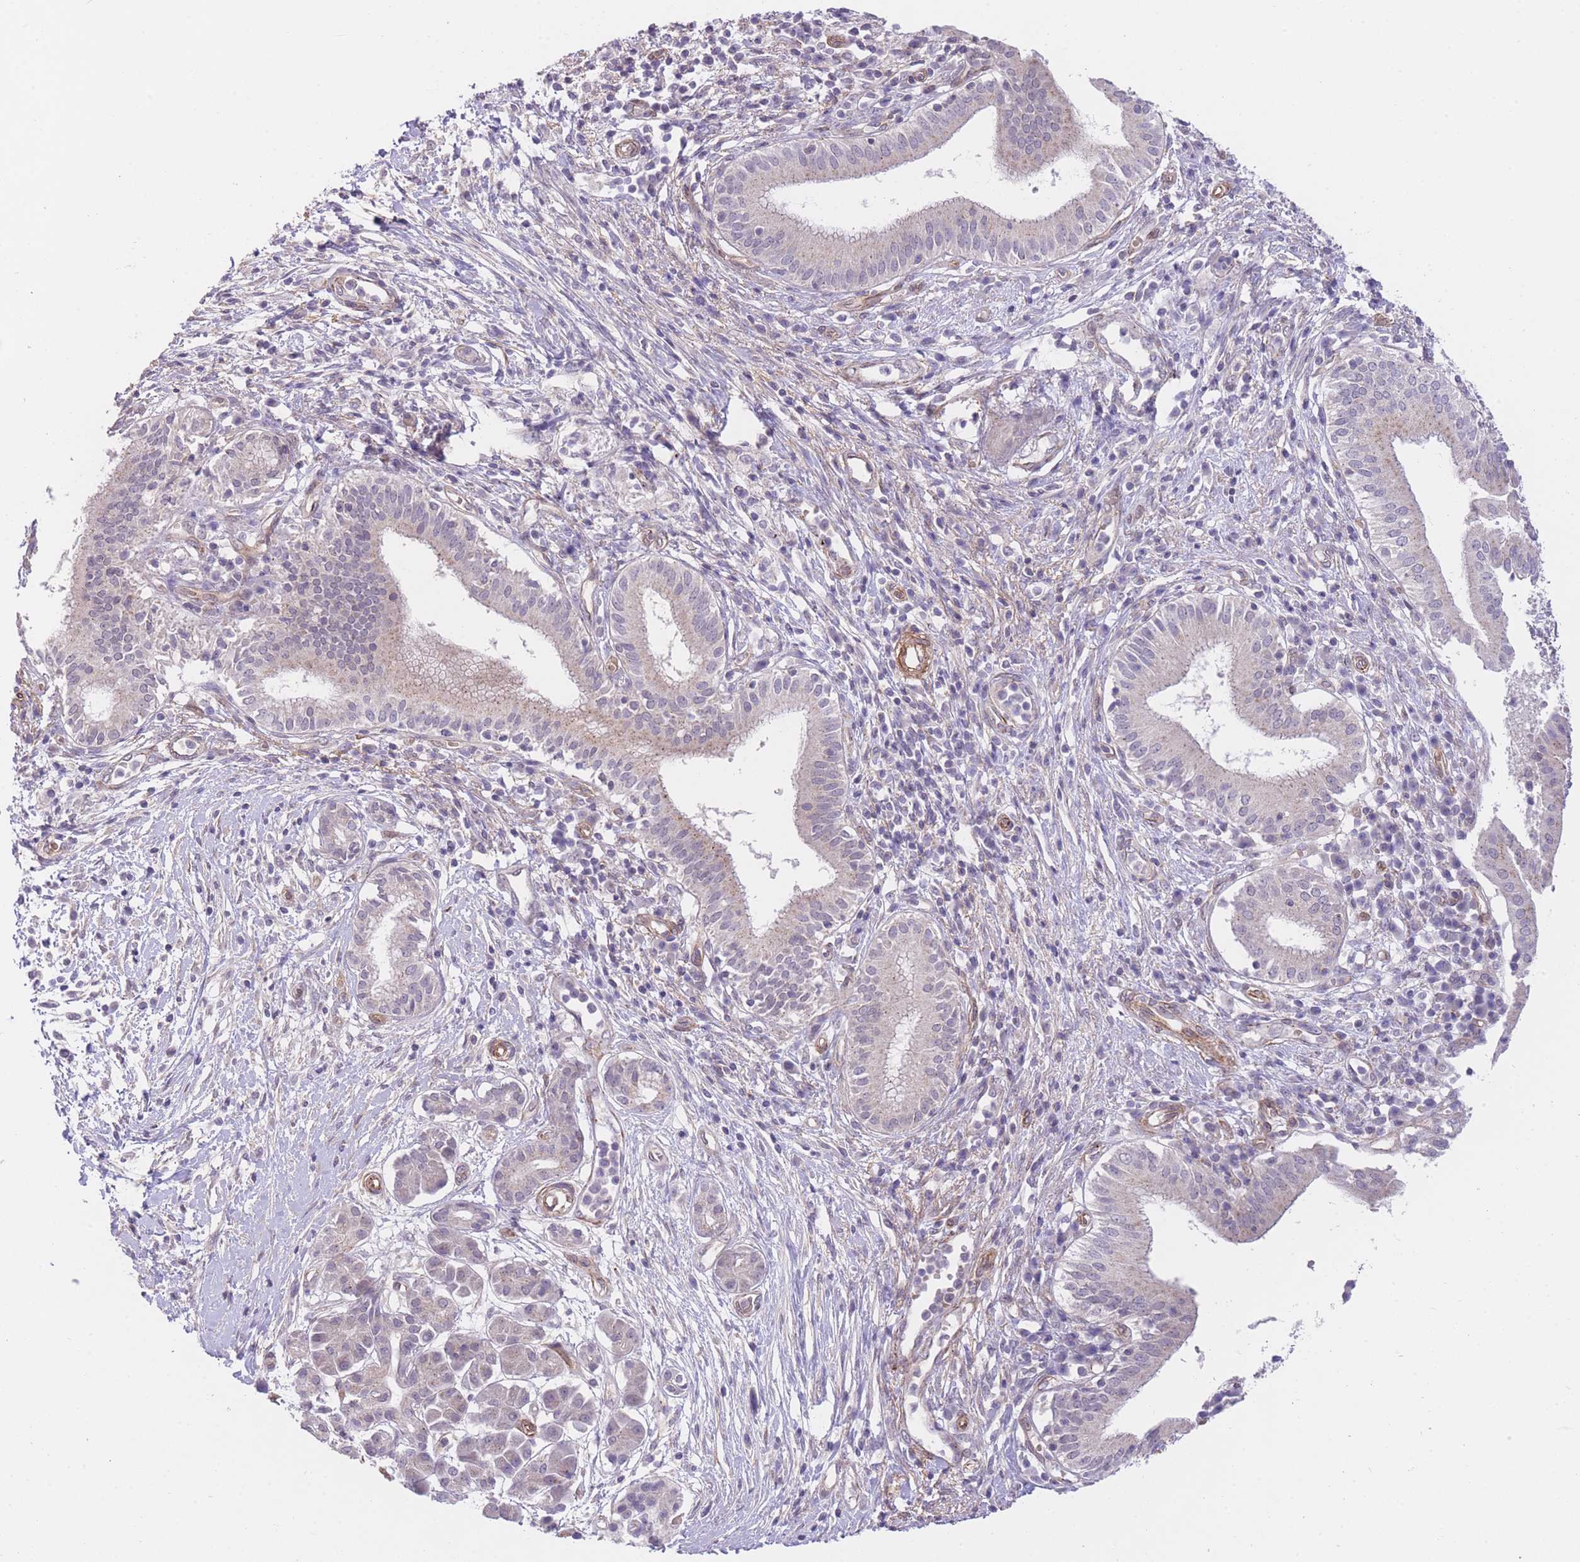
{"staining": {"intensity": "negative", "quantity": "none", "location": "none"}, "tissue": "pancreatic cancer", "cell_type": "Tumor cells", "image_type": "cancer", "snomed": [{"axis": "morphology", "description": "Adenocarcinoma, NOS"}, {"axis": "topography", "description": "Pancreas"}], "caption": "Tumor cells show no significant expression in pancreatic cancer (adenocarcinoma).", "gene": "QTRT1", "patient": {"sex": "male", "age": 68}}